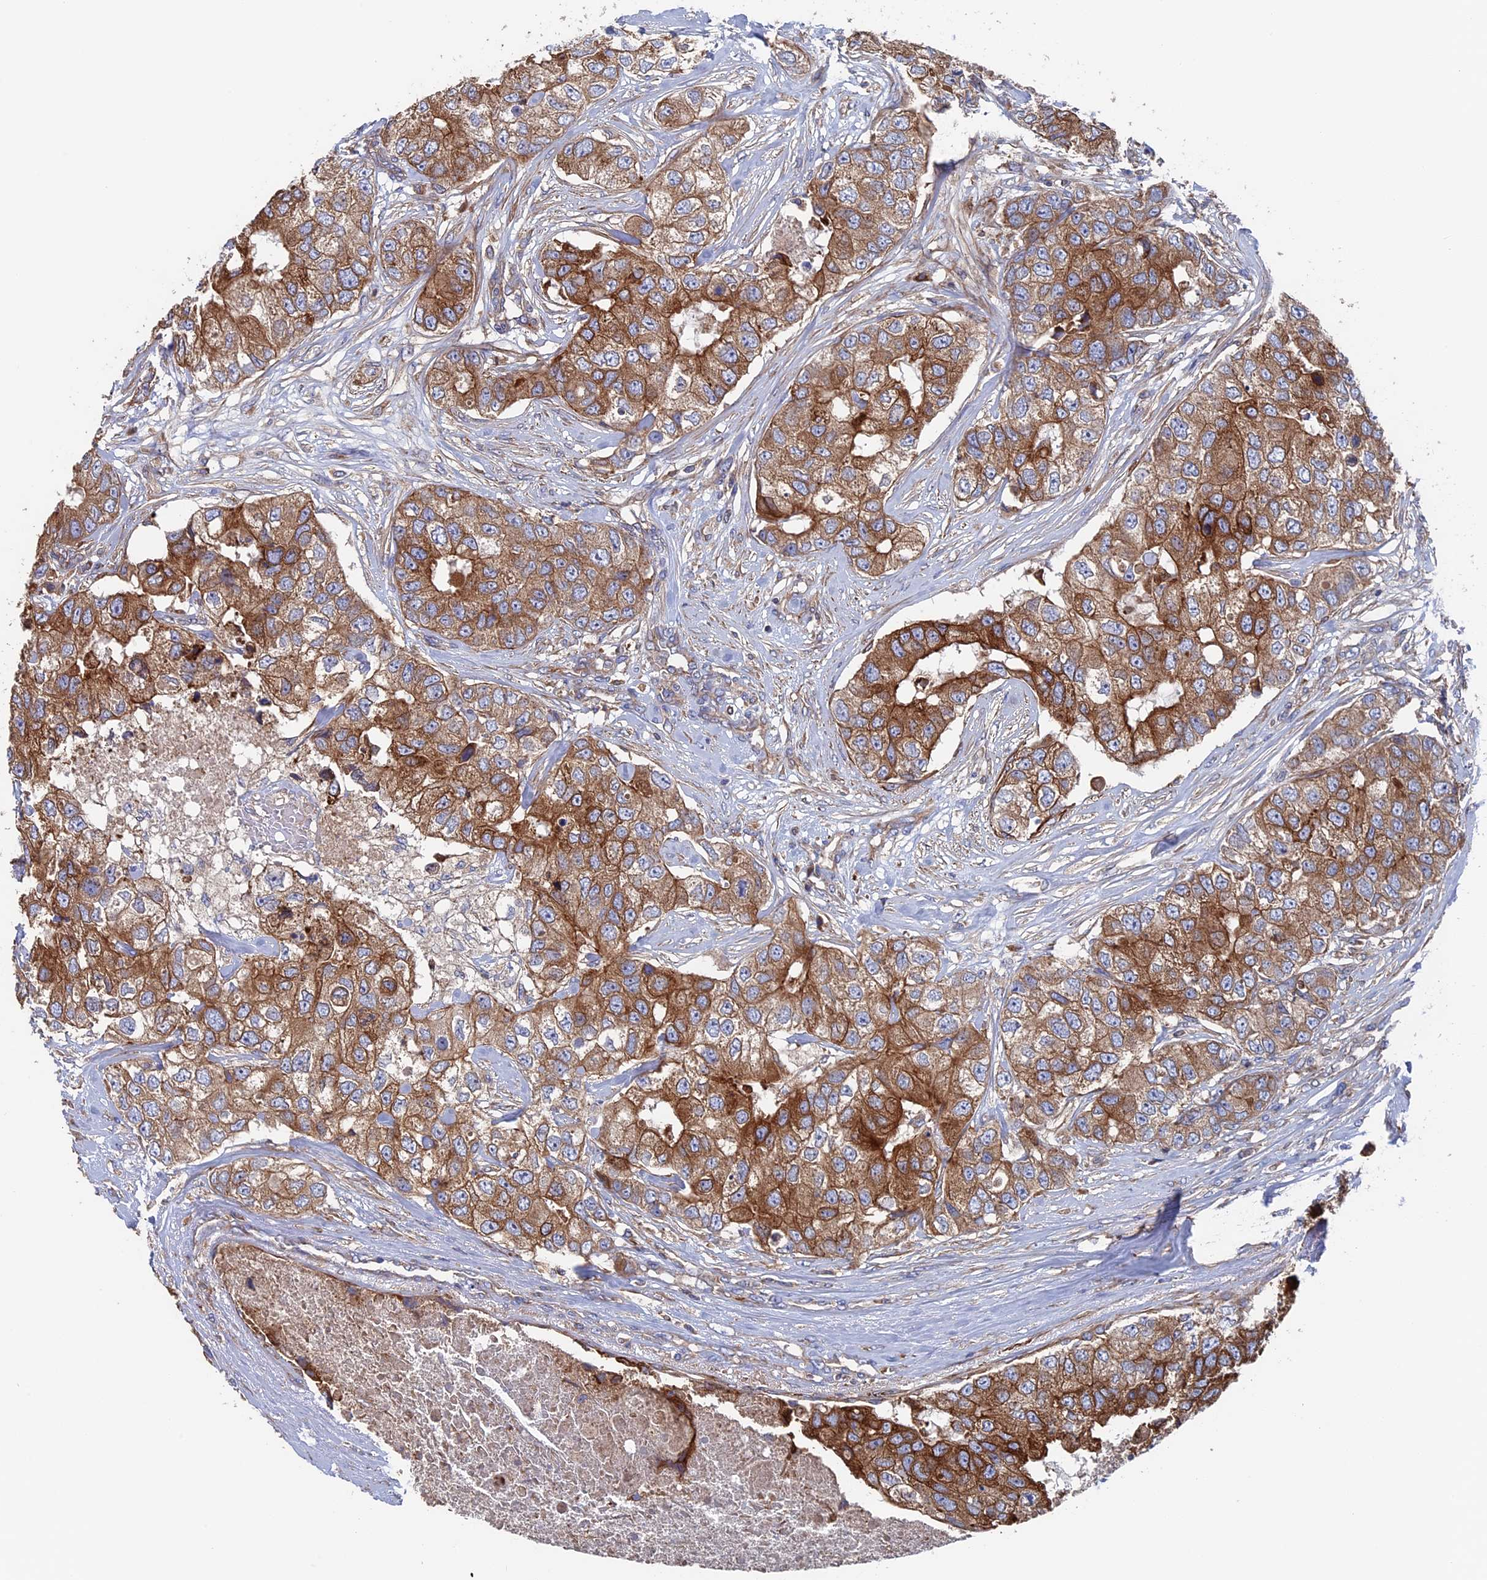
{"staining": {"intensity": "moderate", "quantity": ">75%", "location": "cytoplasmic/membranous"}, "tissue": "breast cancer", "cell_type": "Tumor cells", "image_type": "cancer", "snomed": [{"axis": "morphology", "description": "Duct carcinoma"}, {"axis": "topography", "description": "Breast"}], "caption": "IHC staining of breast cancer, which demonstrates medium levels of moderate cytoplasmic/membranous expression in approximately >75% of tumor cells indicating moderate cytoplasmic/membranous protein staining. The staining was performed using DAB (brown) for protein detection and nuclei were counterstained in hematoxylin (blue).", "gene": "DNAJC3", "patient": {"sex": "female", "age": 62}}